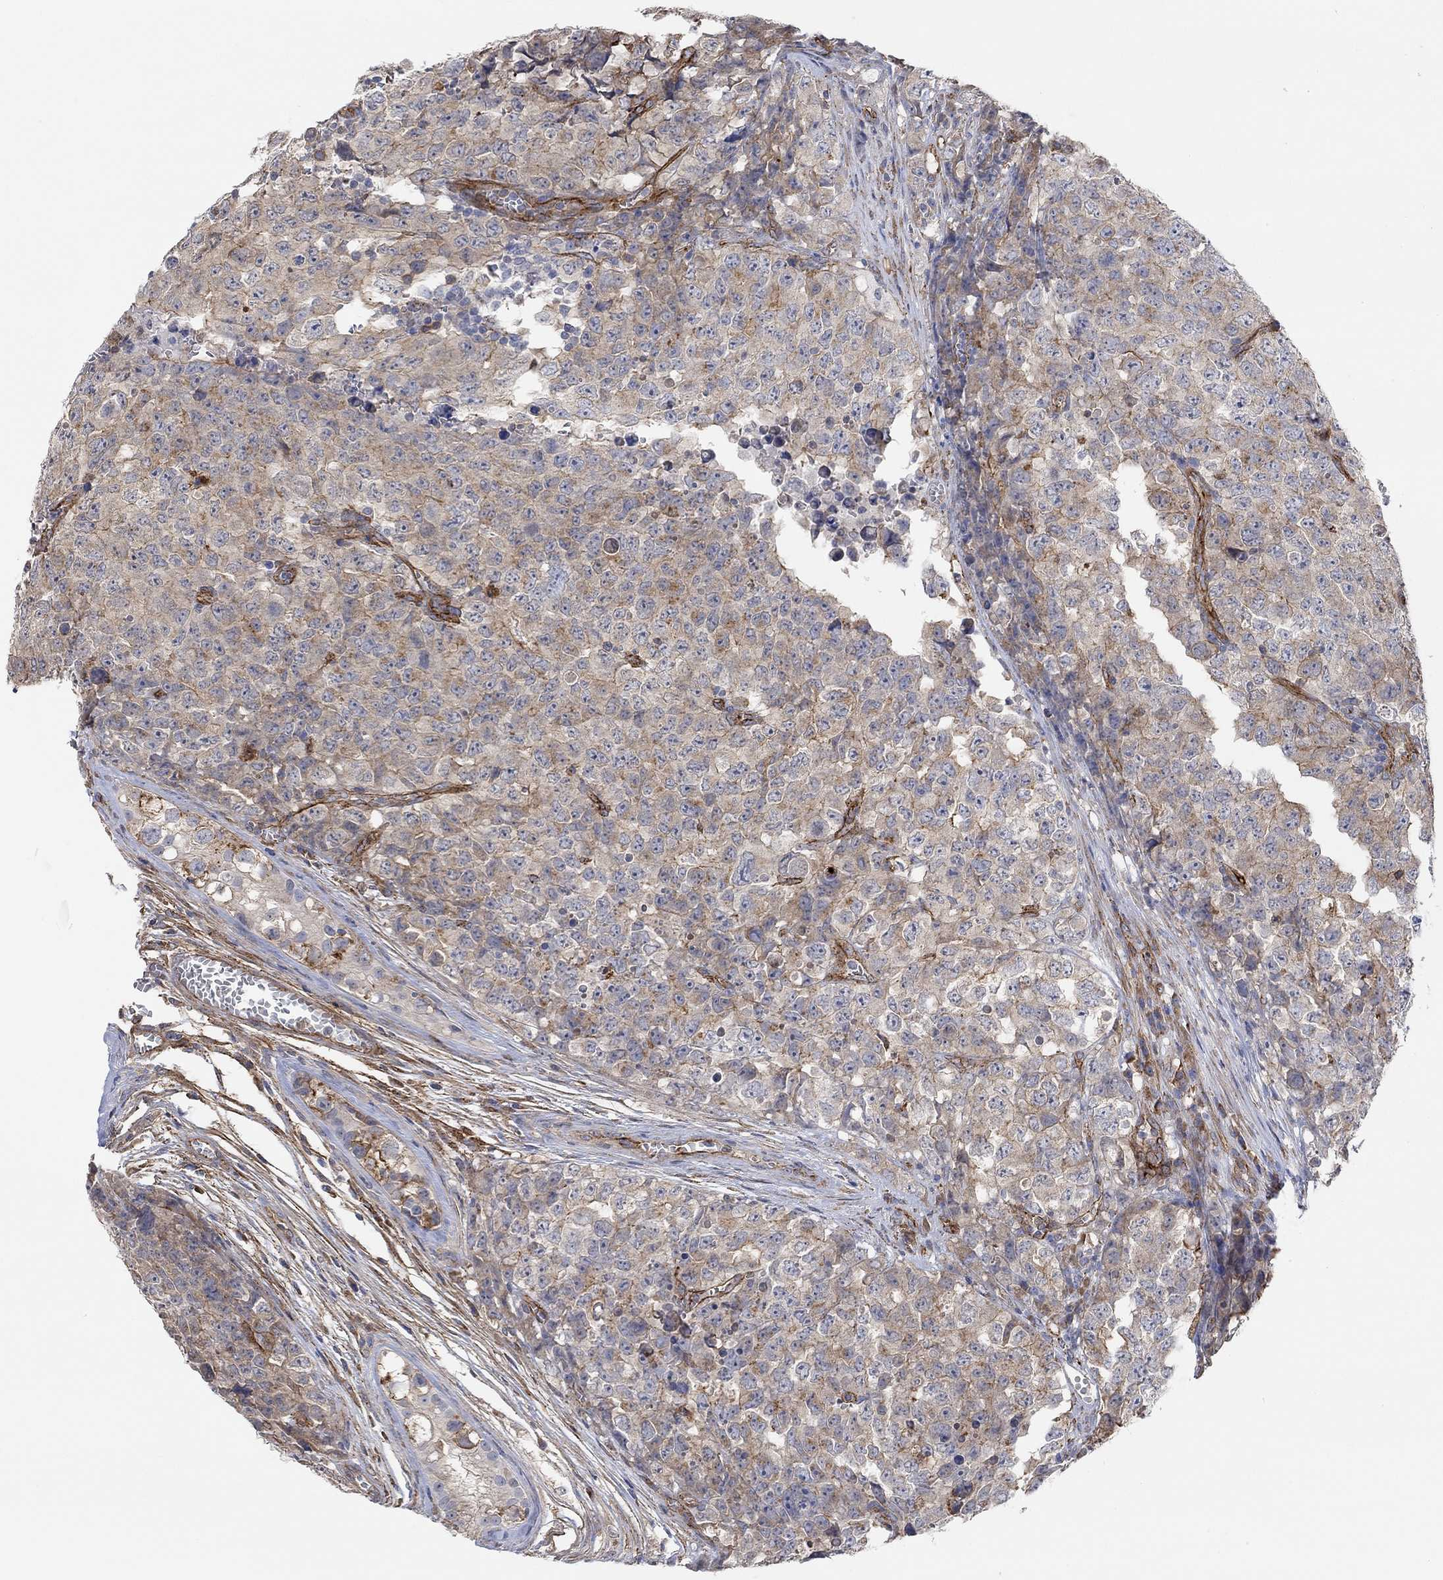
{"staining": {"intensity": "weak", "quantity": ">75%", "location": "cytoplasmic/membranous"}, "tissue": "testis cancer", "cell_type": "Tumor cells", "image_type": "cancer", "snomed": [{"axis": "morphology", "description": "Carcinoma, Embryonal, NOS"}, {"axis": "topography", "description": "Testis"}], "caption": "Immunohistochemical staining of testis cancer reveals weak cytoplasmic/membranous protein staining in about >75% of tumor cells. The staining is performed using DAB brown chromogen to label protein expression. The nuclei are counter-stained blue using hematoxylin.", "gene": "SYT16", "patient": {"sex": "male", "age": 23}}